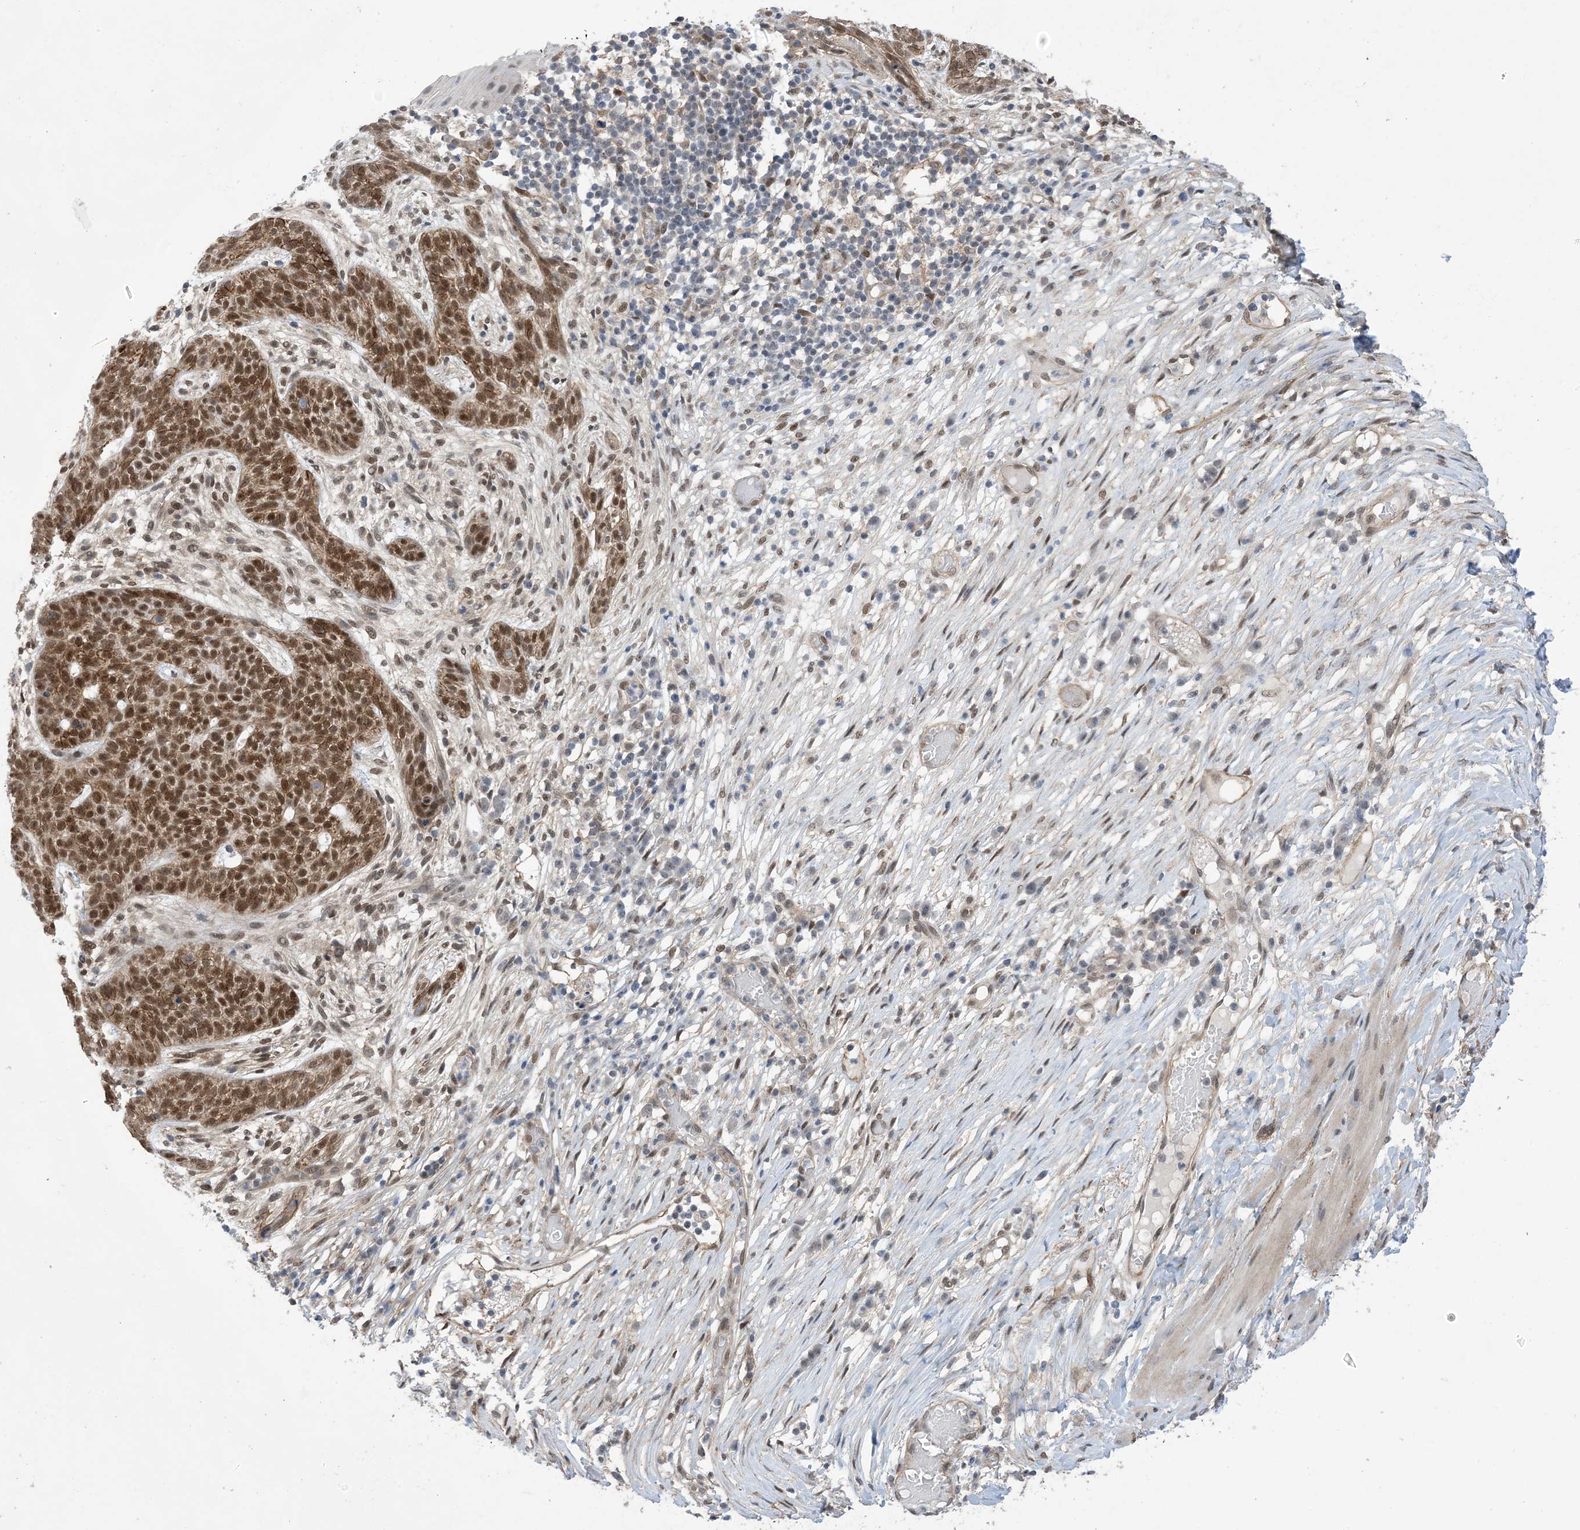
{"staining": {"intensity": "strong", "quantity": ">75%", "location": "nuclear"}, "tissue": "skin cancer", "cell_type": "Tumor cells", "image_type": "cancer", "snomed": [{"axis": "morphology", "description": "Normal tissue, NOS"}, {"axis": "morphology", "description": "Basal cell carcinoma"}, {"axis": "topography", "description": "Skin"}], "caption": "High-magnification brightfield microscopy of skin cancer (basal cell carcinoma) stained with DAB (brown) and counterstained with hematoxylin (blue). tumor cells exhibit strong nuclear expression is identified in approximately>75% of cells.", "gene": "ZNF8", "patient": {"sex": "male", "age": 64}}